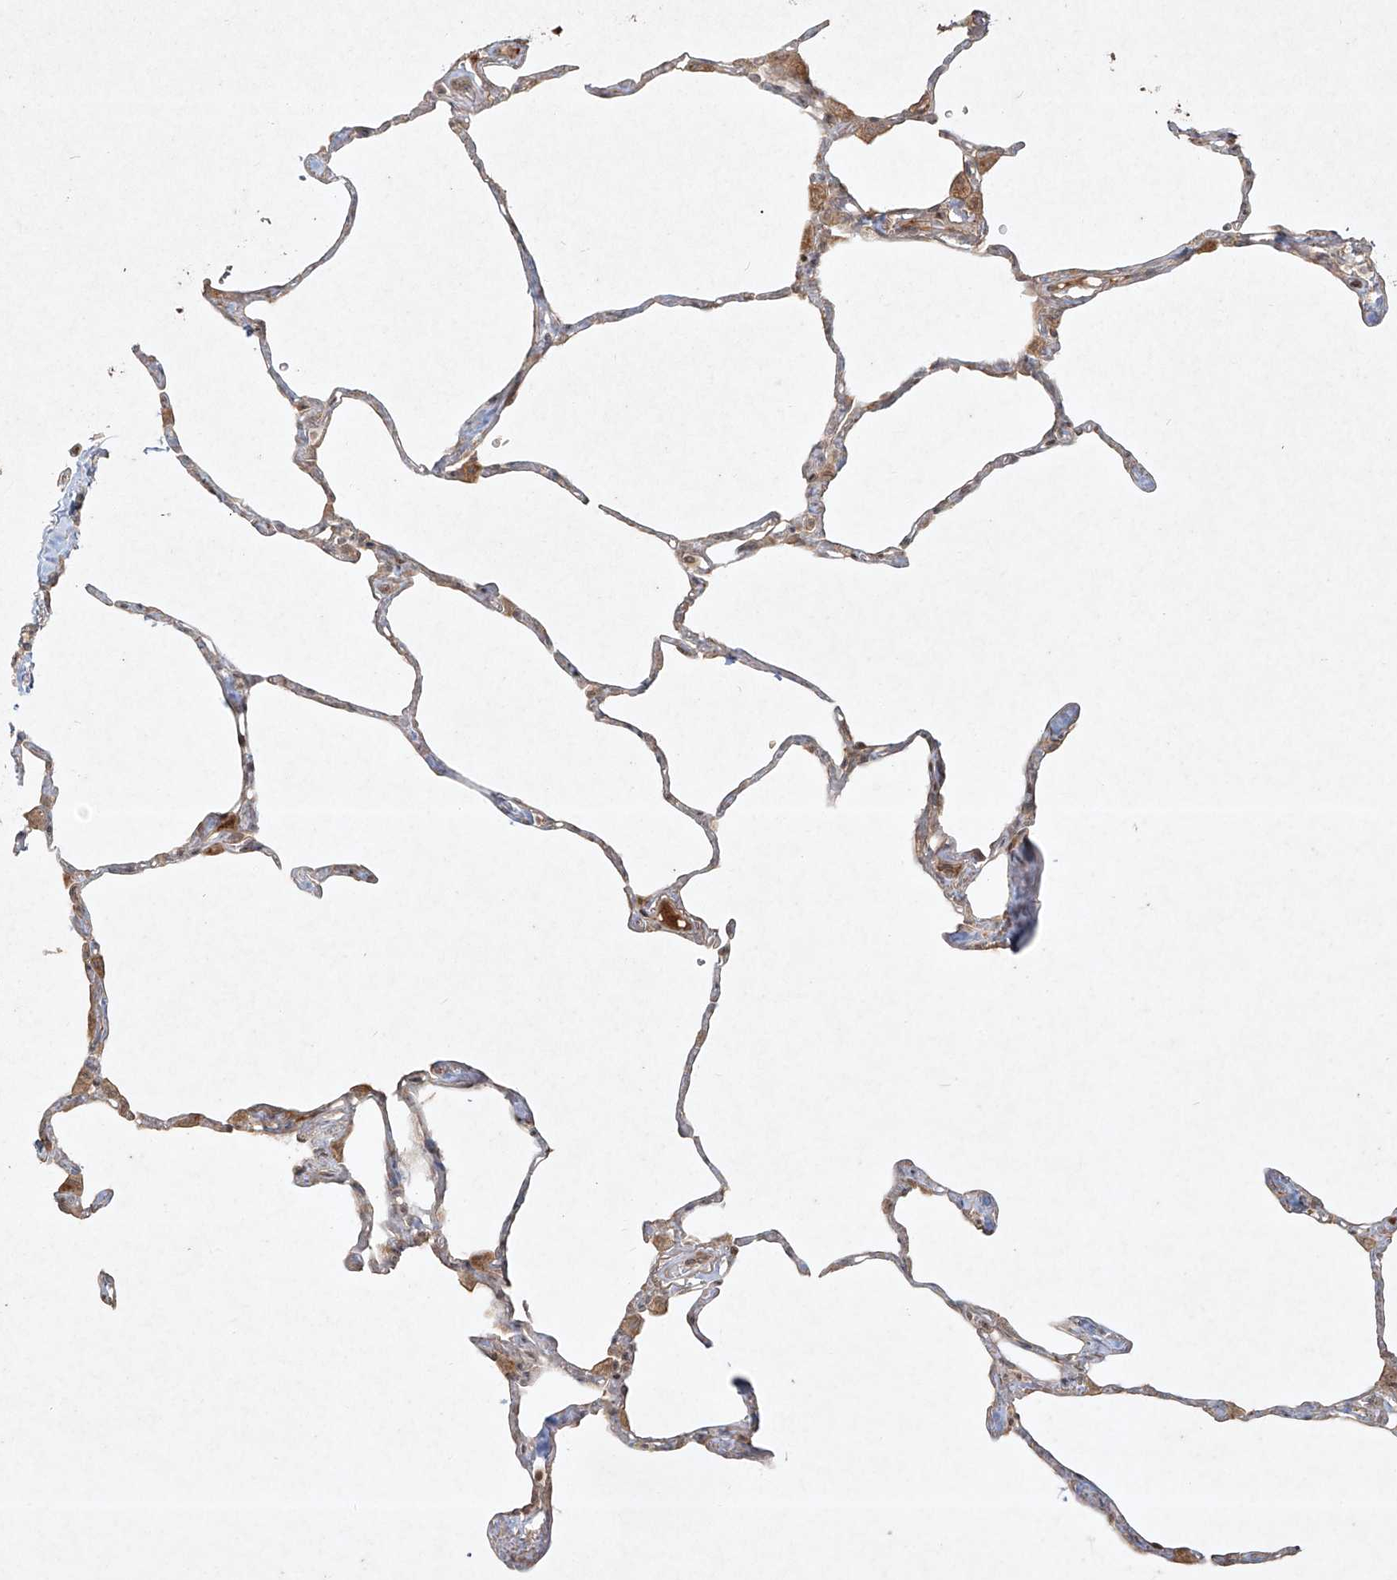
{"staining": {"intensity": "moderate", "quantity": ">75%", "location": "cytoplasmic/membranous"}, "tissue": "lung", "cell_type": "Alveolar cells", "image_type": "normal", "snomed": [{"axis": "morphology", "description": "Normal tissue, NOS"}, {"axis": "topography", "description": "Lung"}], "caption": "This micrograph demonstrates immunohistochemistry (IHC) staining of unremarkable lung, with medium moderate cytoplasmic/membranous expression in about >75% of alveolar cells.", "gene": "CYYR1", "patient": {"sex": "male", "age": 65}}